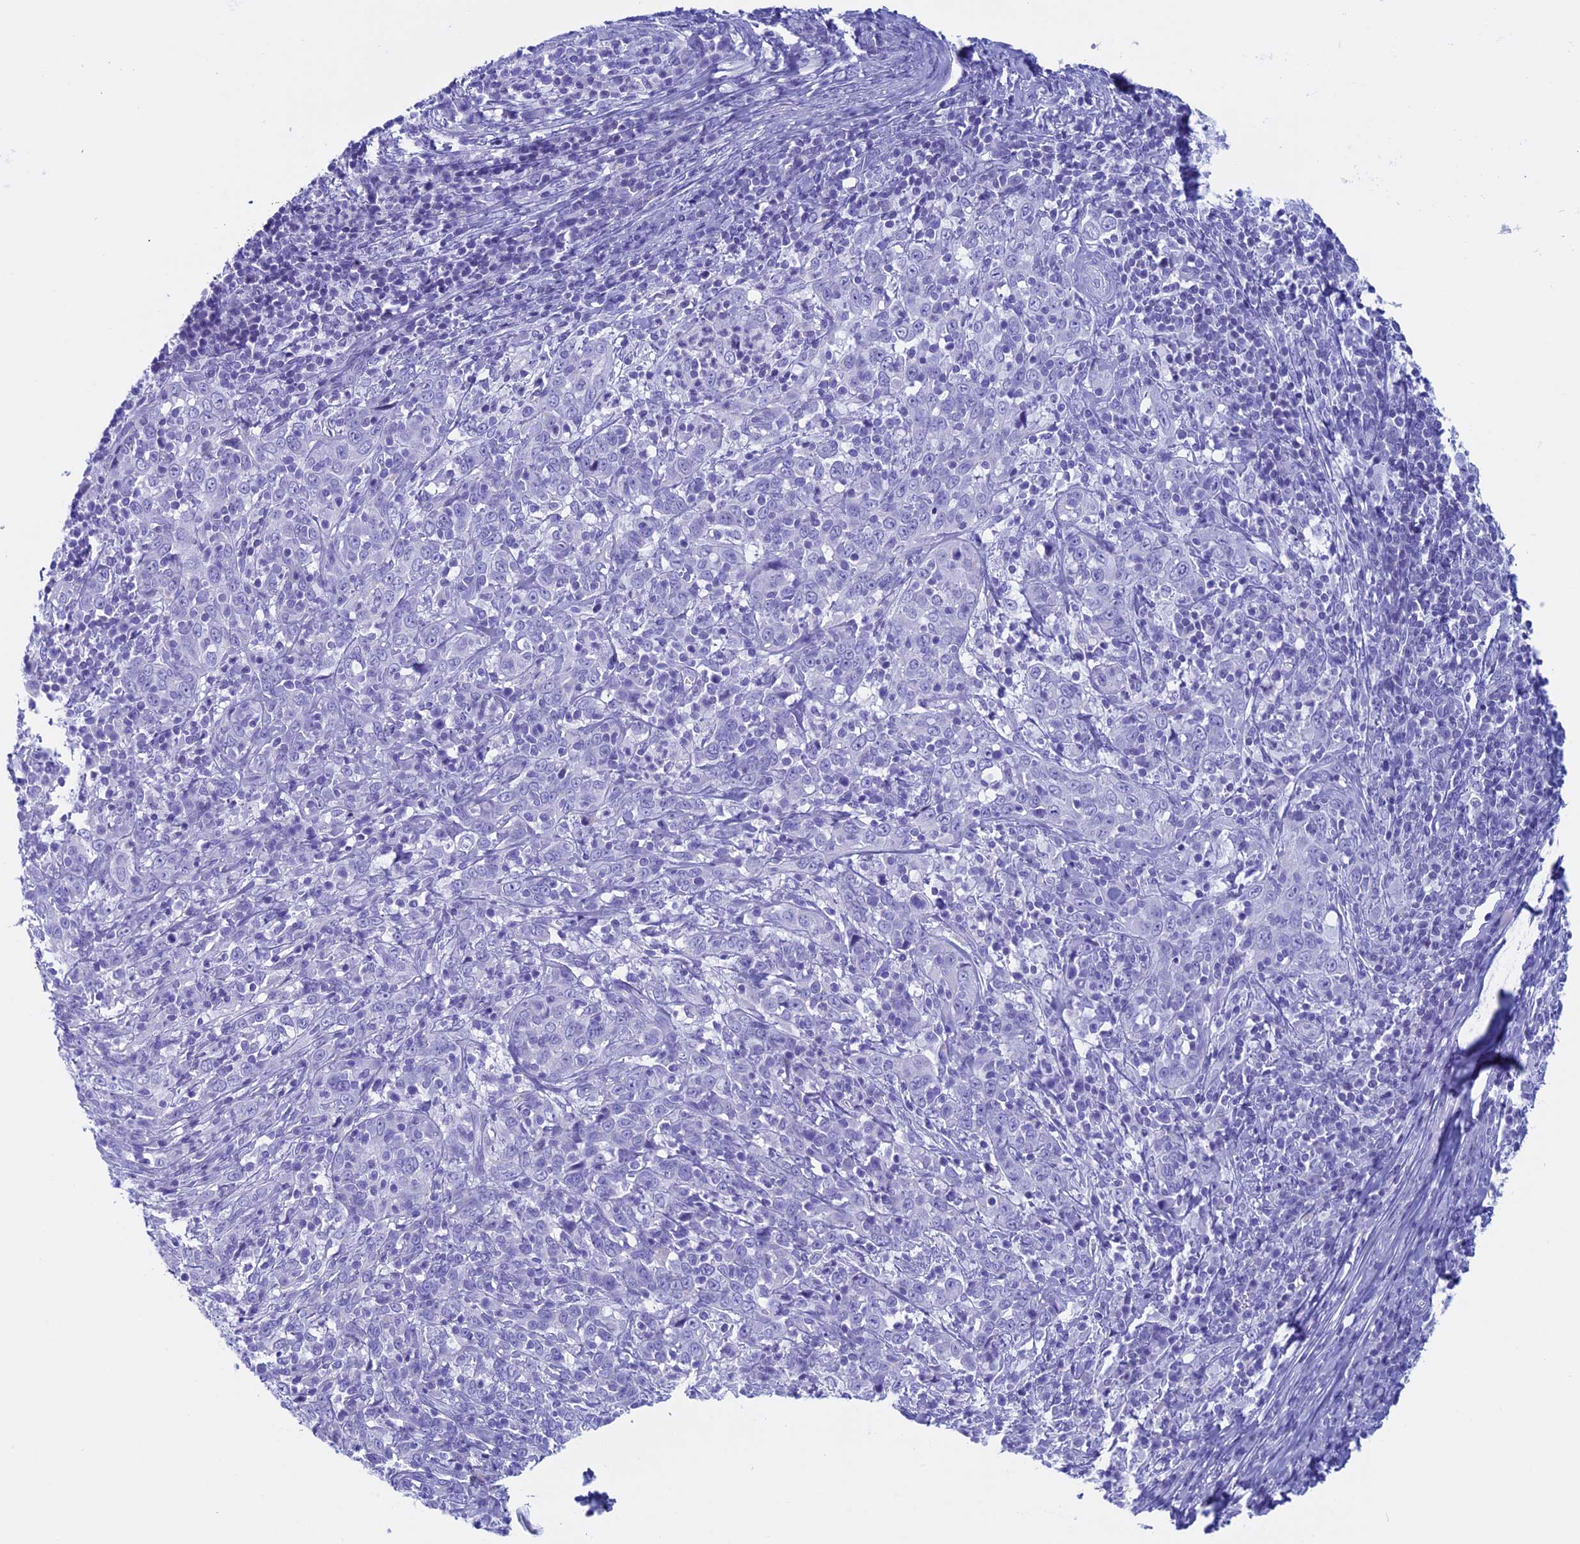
{"staining": {"intensity": "negative", "quantity": "none", "location": "none"}, "tissue": "cervical cancer", "cell_type": "Tumor cells", "image_type": "cancer", "snomed": [{"axis": "morphology", "description": "Squamous cell carcinoma, NOS"}, {"axis": "topography", "description": "Cervix"}], "caption": "An immunohistochemistry (IHC) photomicrograph of cervical cancer is shown. There is no staining in tumor cells of cervical cancer. (Stains: DAB IHC with hematoxylin counter stain, Microscopy: brightfield microscopy at high magnification).", "gene": "FAM169A", "patient": {"sex": "female", "age": 46}}